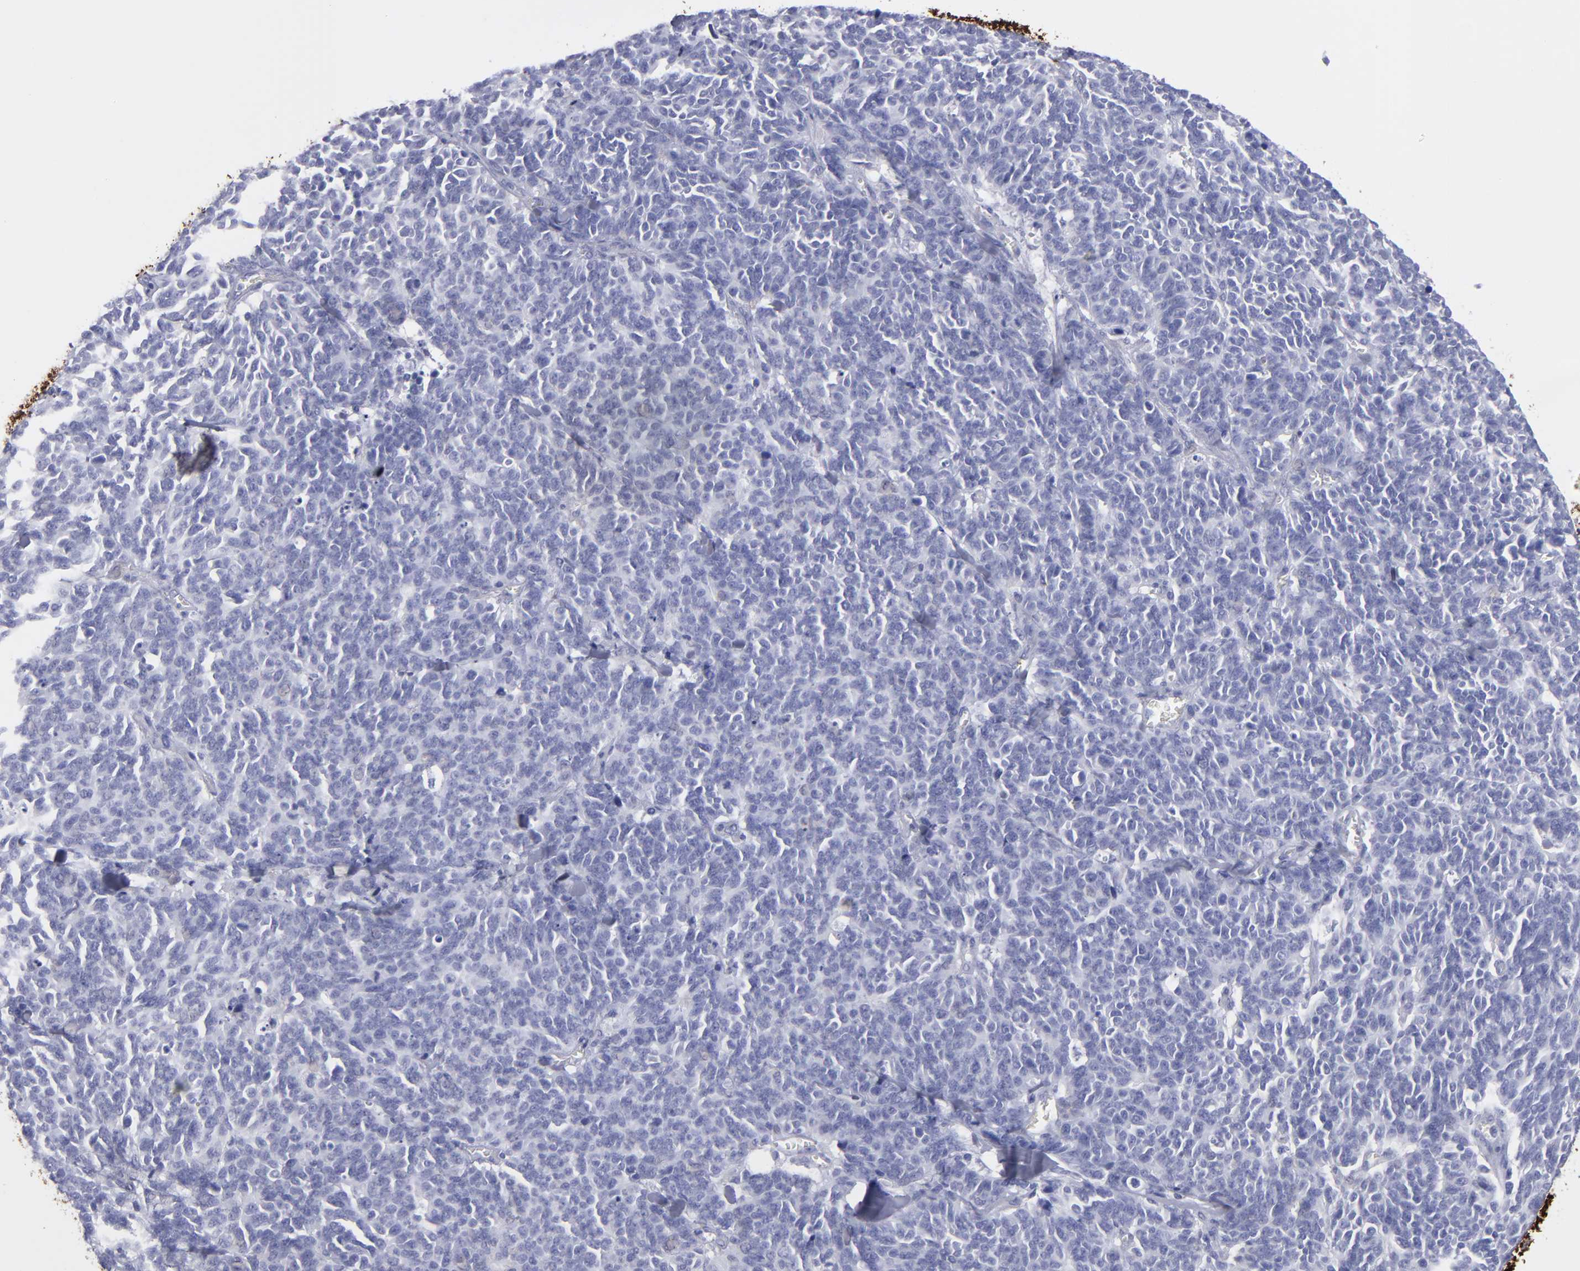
{"staining": {"intensity": "negative", "quantity": "none", "location": "none"}, "tissue": "lung cancer", "cell_type": "Tumor cells", "image_type": "cancer", "snomed": [{"axis": "morphology", "description": "Neoplasm, malignant, NOS"}, {"axis": "topography", "description": "Lung"}], "caption": "Tumor cells show no significant protein positivity in malignant neoplasm (lung).", "gene": "AHNAK2", "patient": {"sex": "female", "age": 58}}